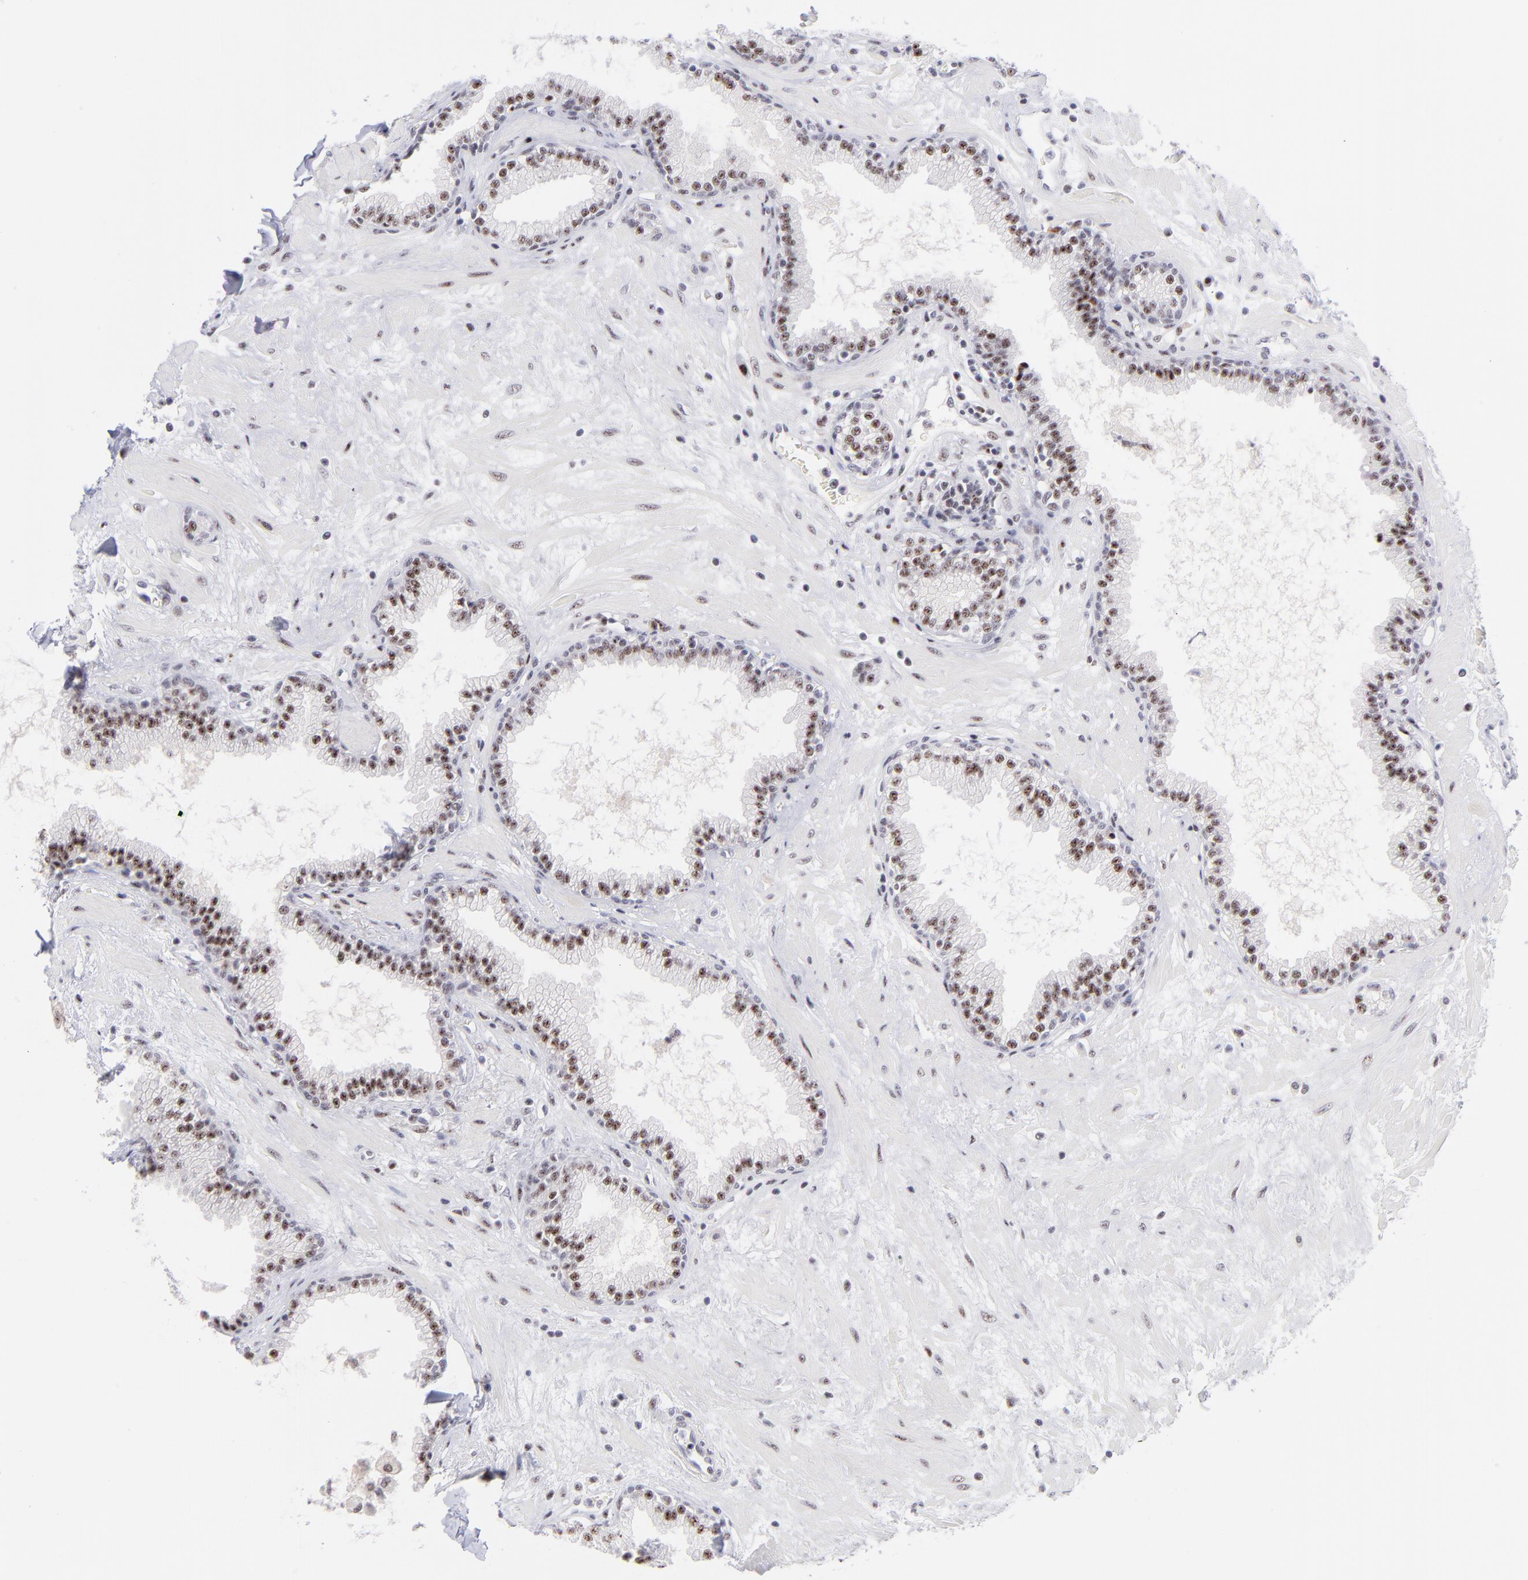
{"staining": {"intensity": "moderate", "quantity": ">75%", "location": "nuclear"}, "tissue": "prostate", "cell_type": "Glandular cells", "image_type": "normal", "snomed": [{"axis": "morphology", "description": "Normal tissue, NOS"}, {"axis": "topography", "description": "Prostate"}], "caption": "Immunohistochemical staining of benign prostate displays moderate nuclear protein expression in approximately >75% of glandular cells. (DAB IHC with brightfield microscopy, high magnification).", "gene": "CDC25C", "patient": {"sex": "male", "age": 64}}